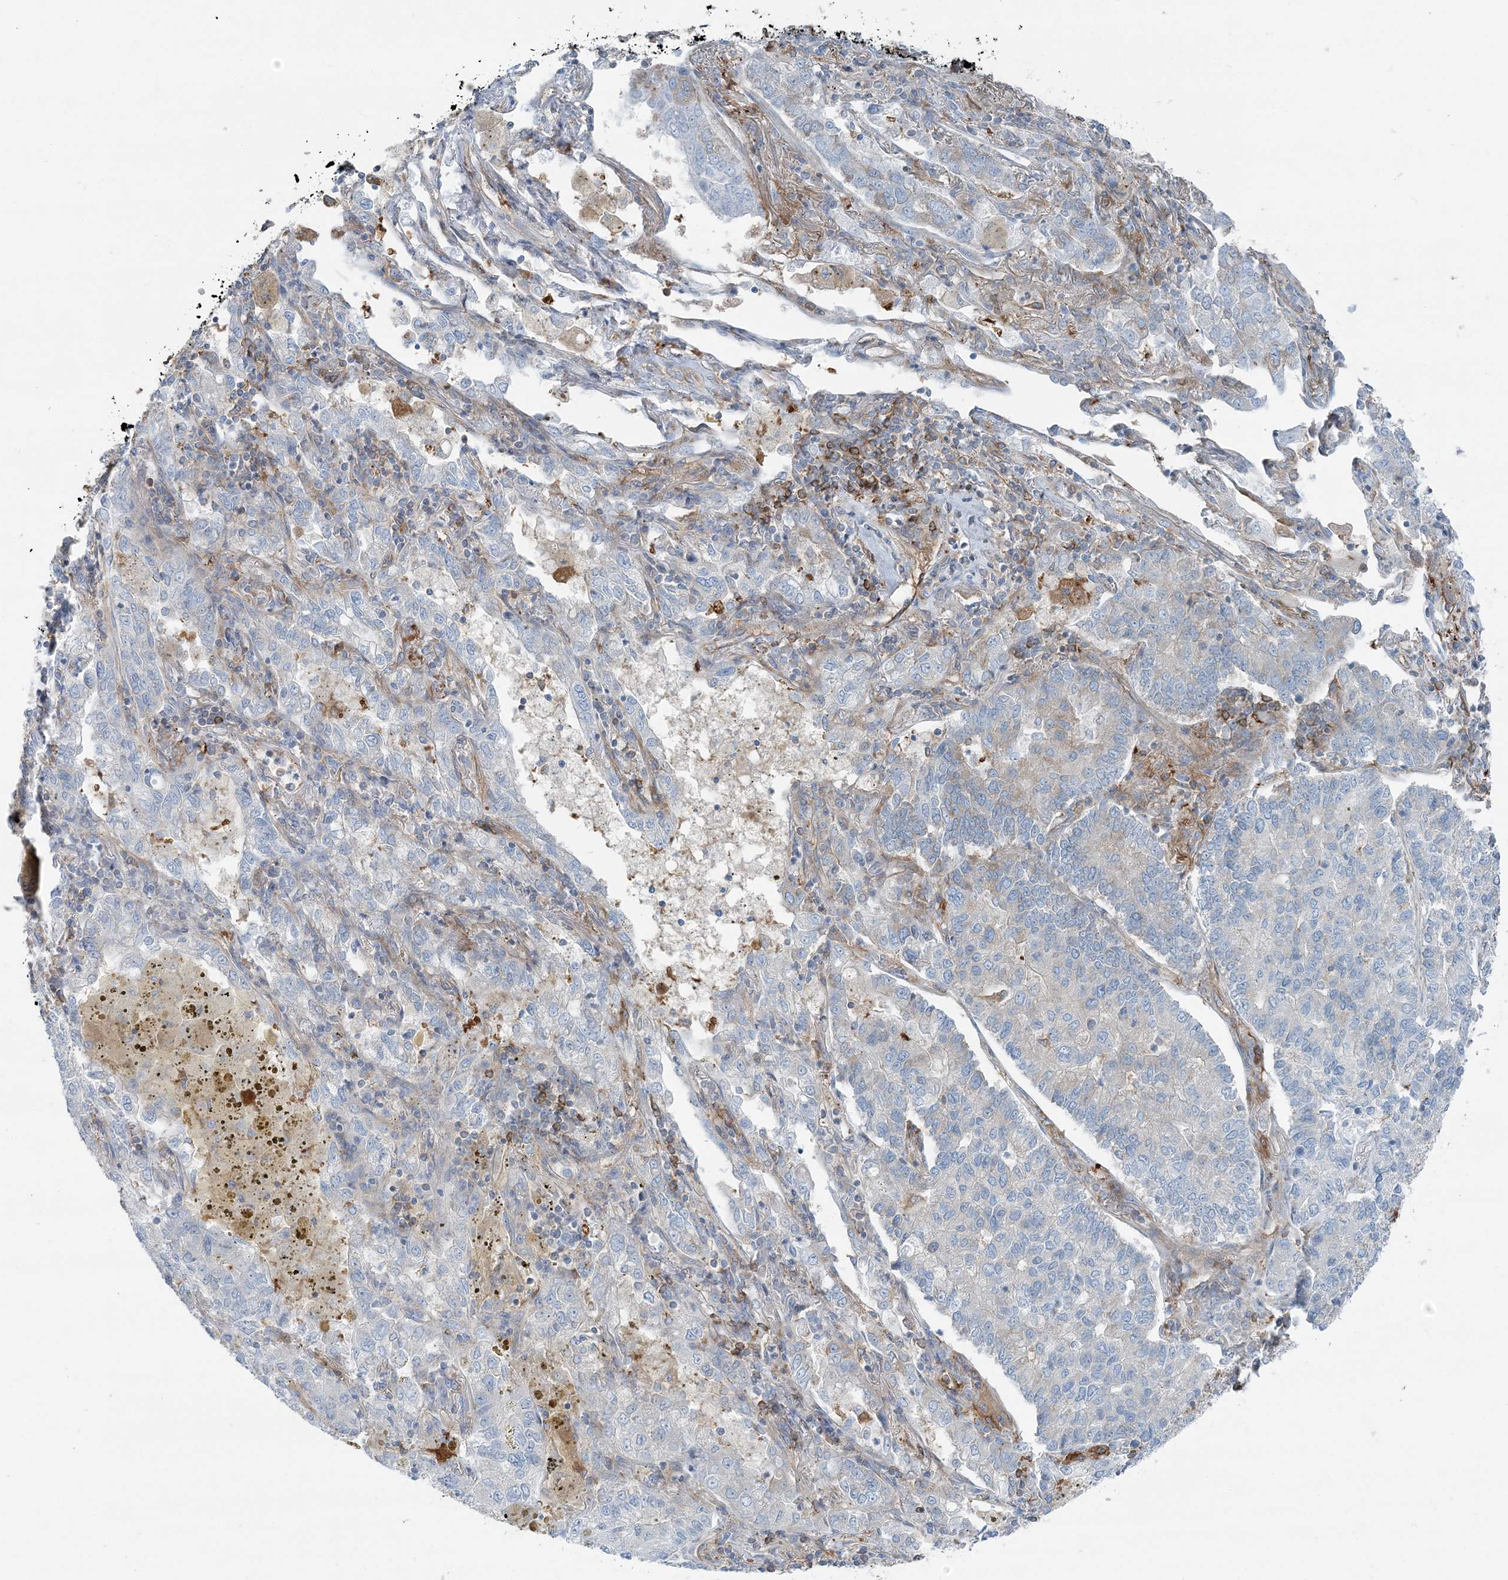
{"staining": {"intensity": "negative", "quantity": "none", "location": "none"}, "tissue": "lung cancer", "cell_type": "Tumor cells", "image_type": "cancer", "snomed": [{"axis": "morphology", "description": "Adenocarcinoma, NOS"}, {"axis": "topography", "description": "Lung"}], "caption": "Immunohistochemistry of lung adenocarcinoma displays no positivity in tumor cells. (Stains: DAB (3,3'-diaminobenzidine) immunohistochemistry (IHC) with hematoxylin counter stain, Microscopy: brightfield microscopy at high magnification).", "gene": "SNX2", "patient": {"sex": "male", "age": 49}}